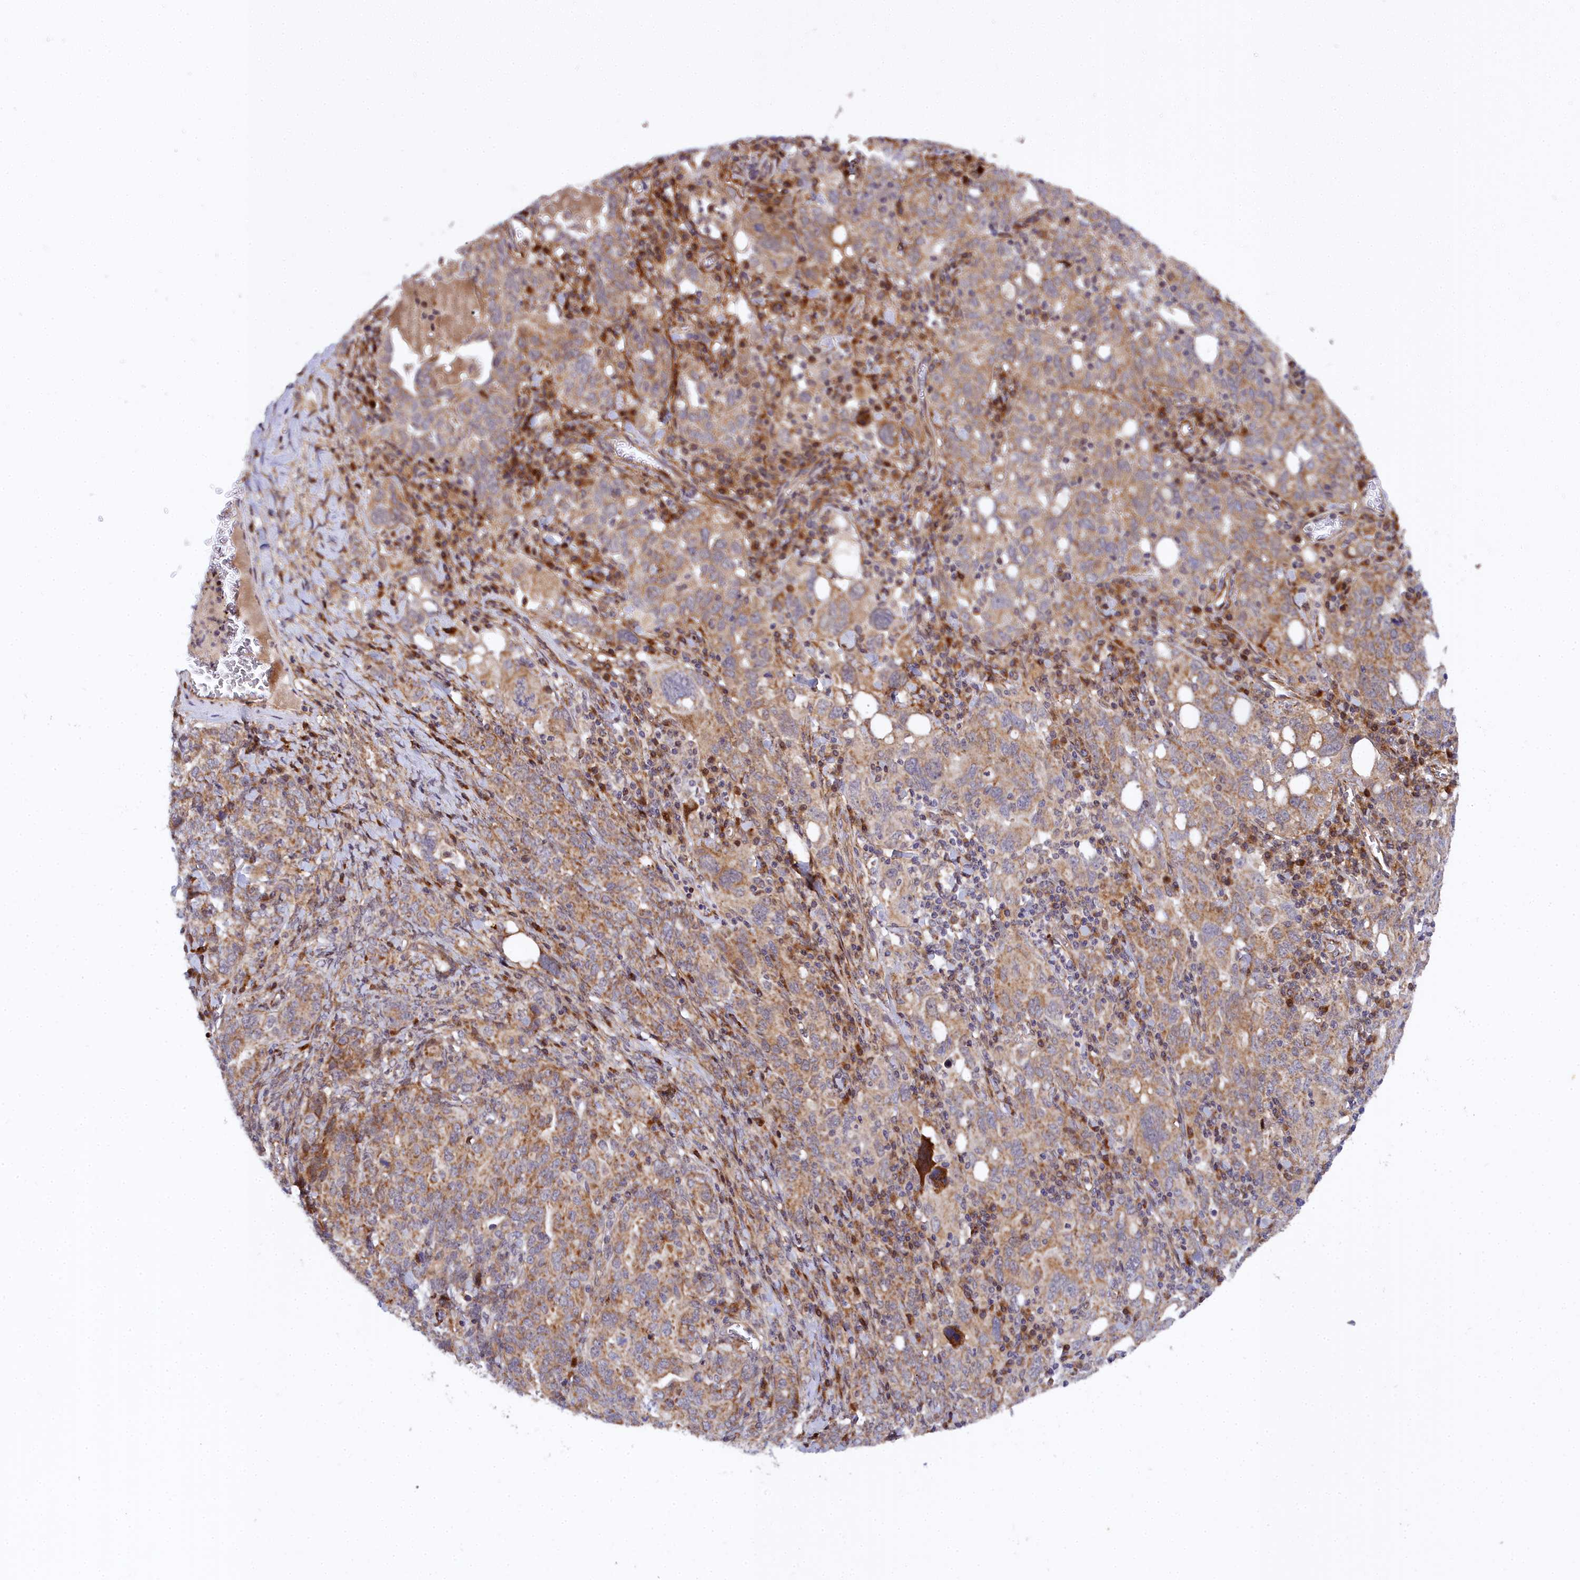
{"staining": {"intensity": "moderate", "quantity": ">75%", "location": "cytoplasmic/membranous"}, "tissue": "ovarian cancer", "cell_type": "Tumor cells", "image_type": "cancer", "snomed": [{"axis": "morphology", "description": "Carcinoma, endometroid"}, {"axis": "topography", "description": "Ovary"}], "caption": "Ovarian endometroid carcinoma stained with a protein marker demonstrates moderate staining in tumor cells.", "gene": "MRPS11", "patient": {"sex": "female", "age": 62}}